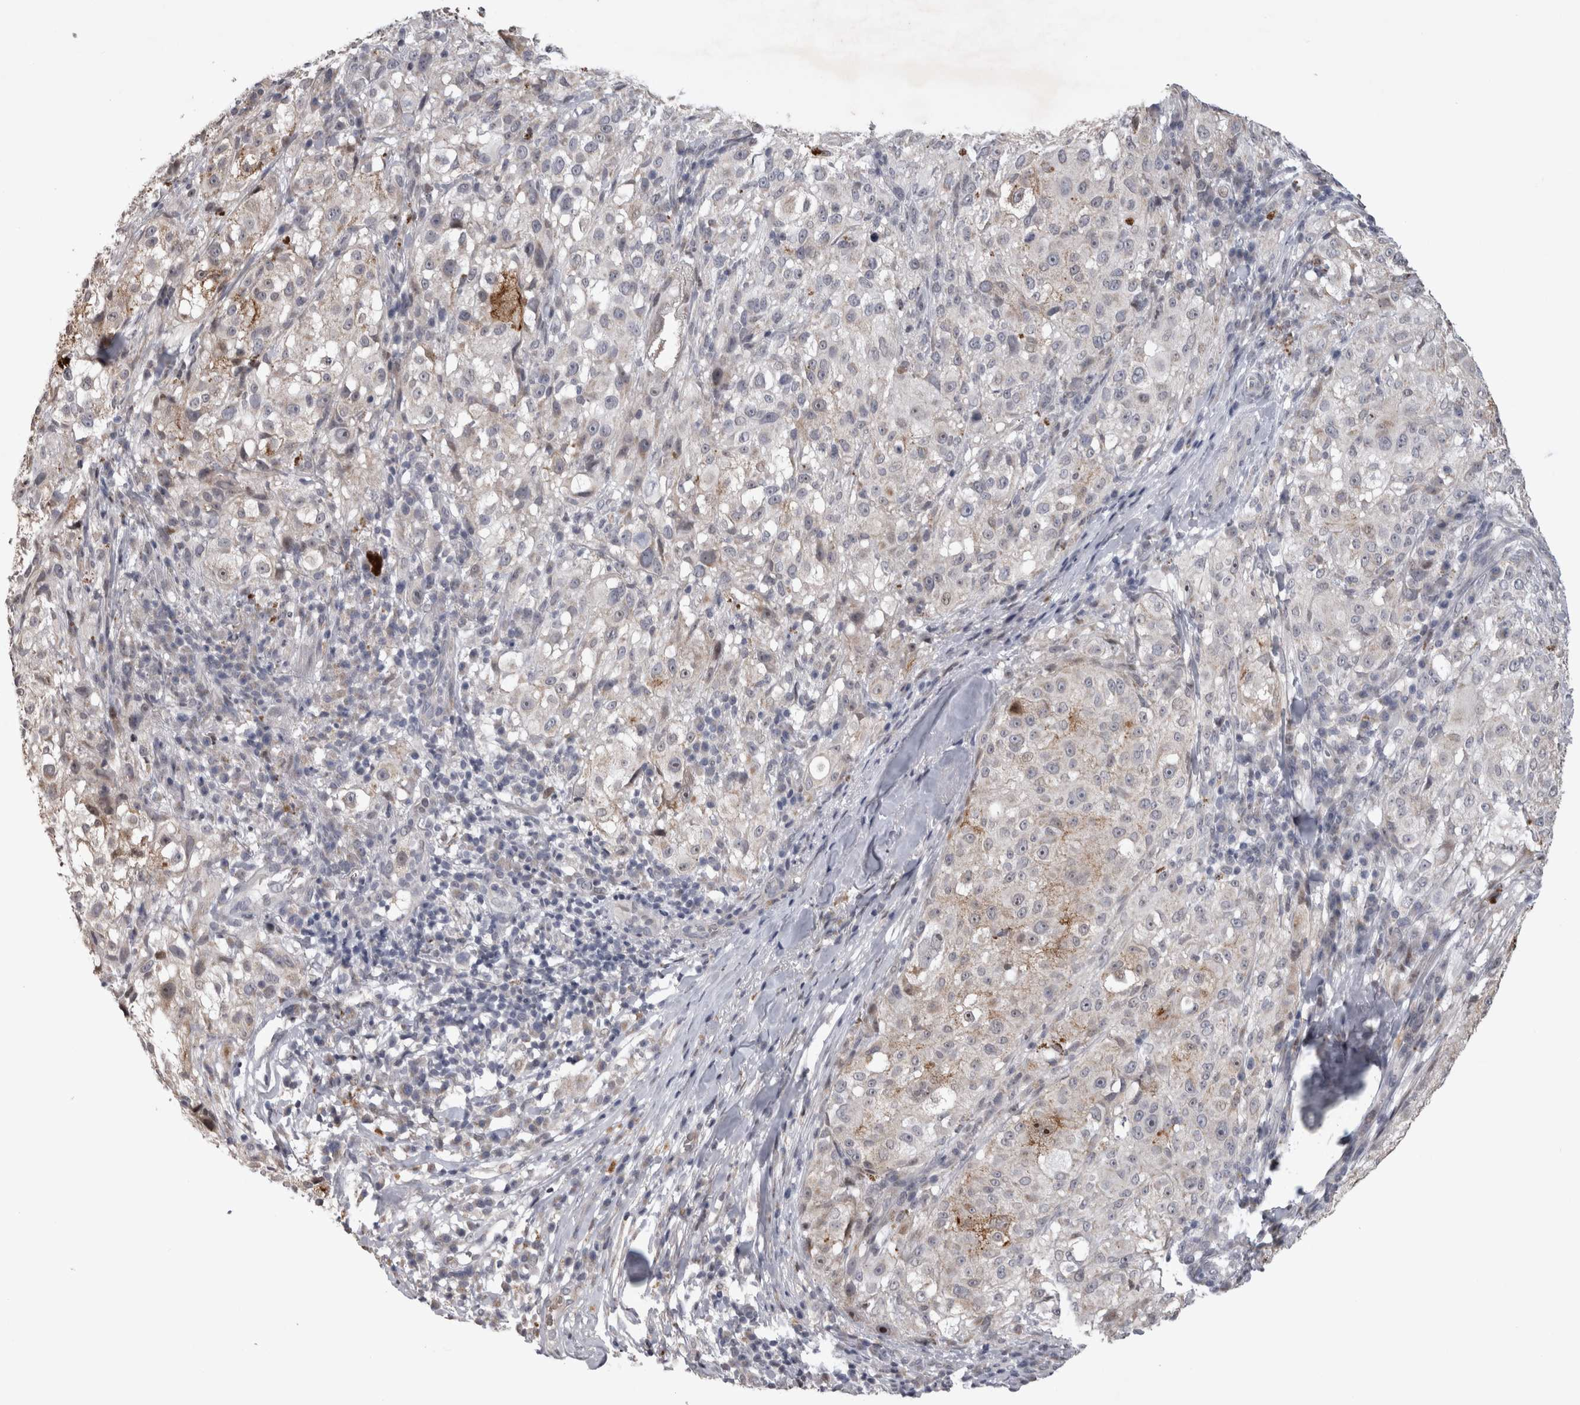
{"staining": {"intensity": "negative", "quantity": "none", "location": "none"}, "tissue": "melanoma", "cell_type": "Tumor cells", "image_type": "cancer", "snomed": [{"axis": "morphology", "description": "Necrosis, NOS"}, {"axis": "morphology", "description": "Malignant melanoma, NOS"}, {"axis": "topography", "description": "Skin"}], "caption": "DAB (3,3'-diaminobenzidine) immunohistochemical staining of melanoma exhibits no significant expression in tumor cells.", "gene": "IFI44", "patient": {"sex": "female", "age": 87}}